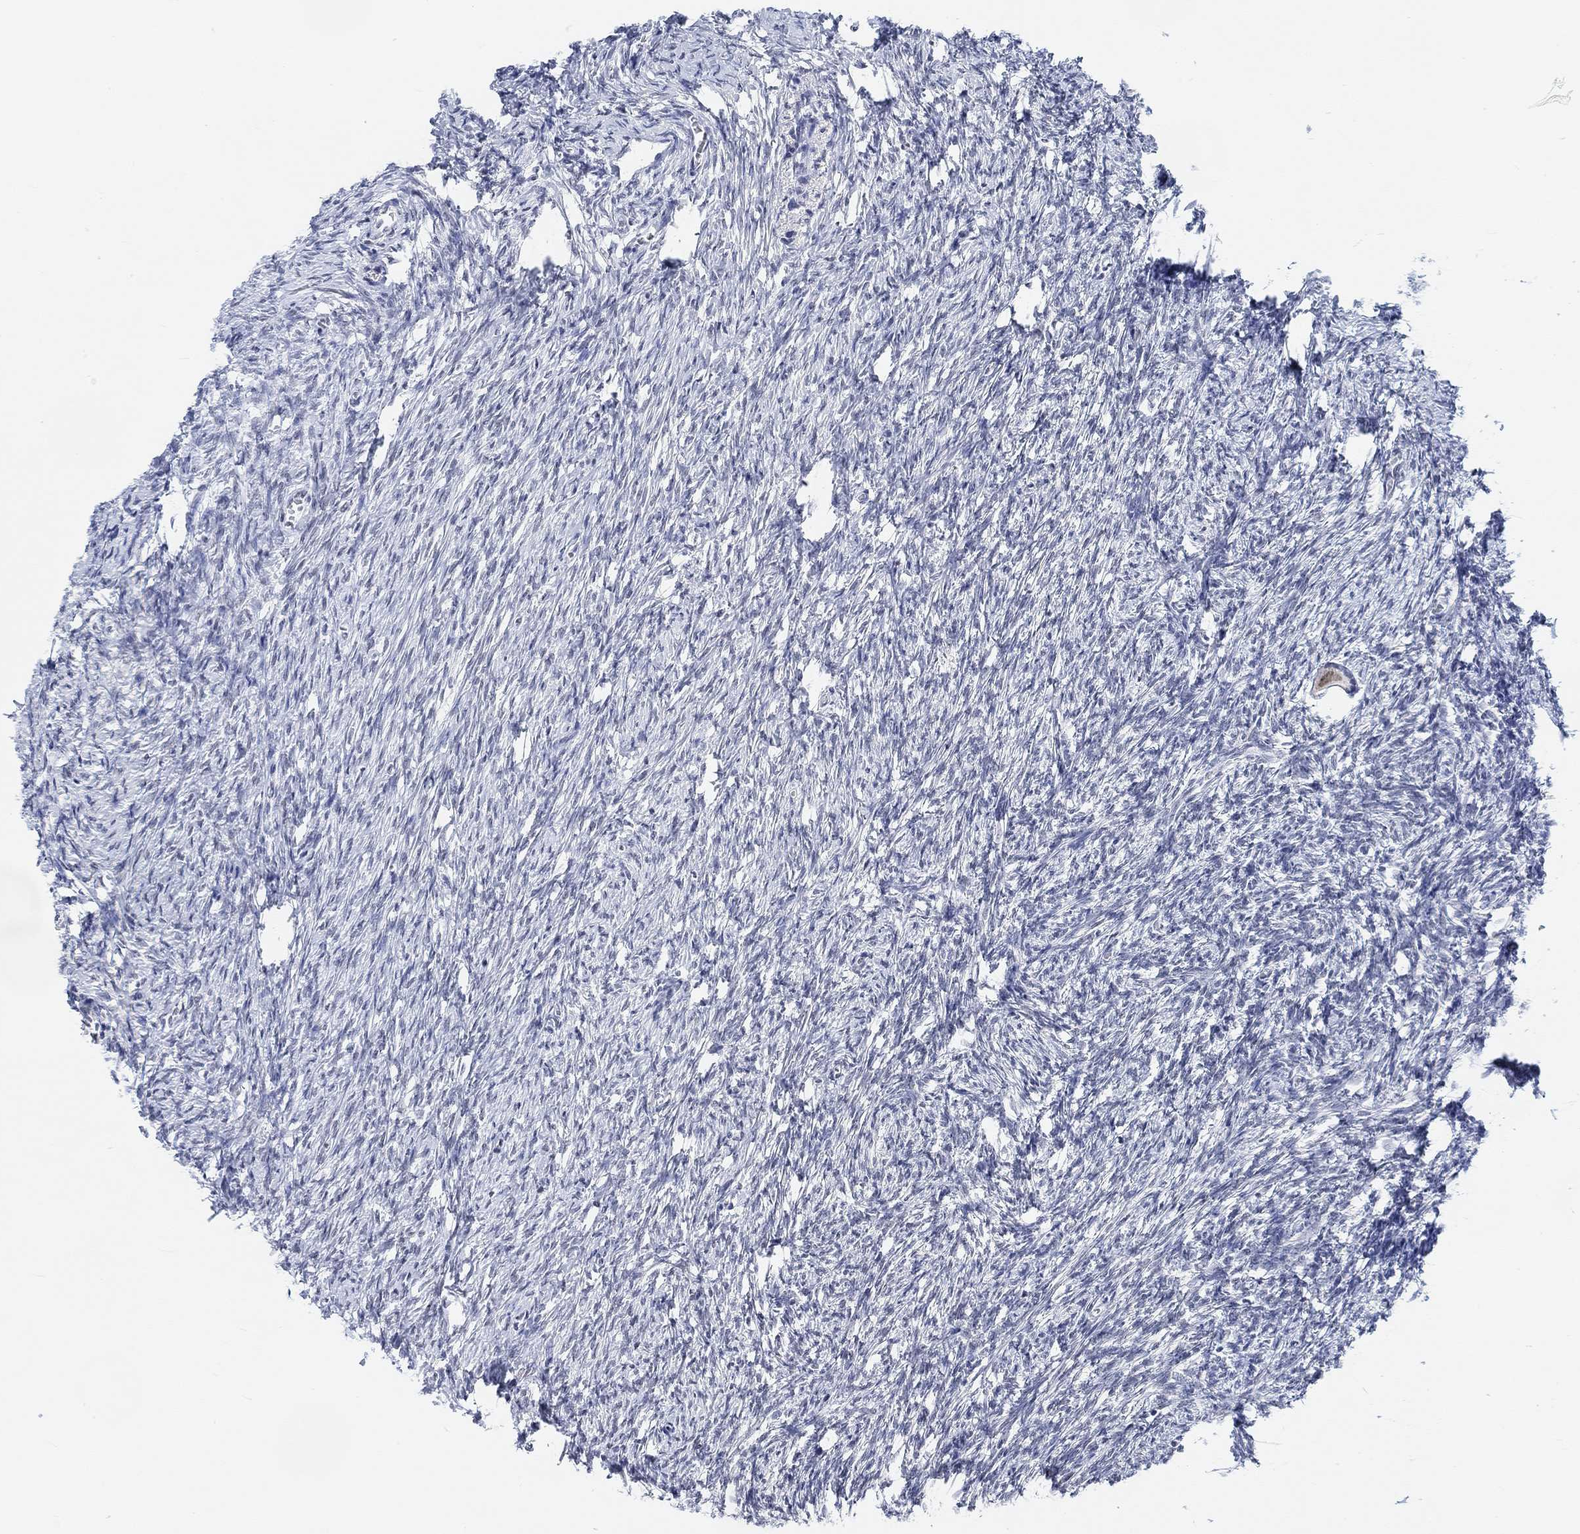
{"staining": {"intensity": "weak", "quantity": "<25%", "location": "nuclear"}, "tissue": "ovary", "cell_type": "Follicle cells", "image_type": "normal", "snomed": [{"axis": "morphology", "description": "Normal tissue, NOS"}, {"axis": "topography", "description": "Ovary"}], "caption": "IHC micrograph of unremarkable ovary stained for a protein (brown), which exhibits no positivity in follicle cells. (Immunohistochemistry (ihc), brightfield microscopy, high magnification).", "gene": "PURG", "patient": {"sex": "female", "age": 39}}